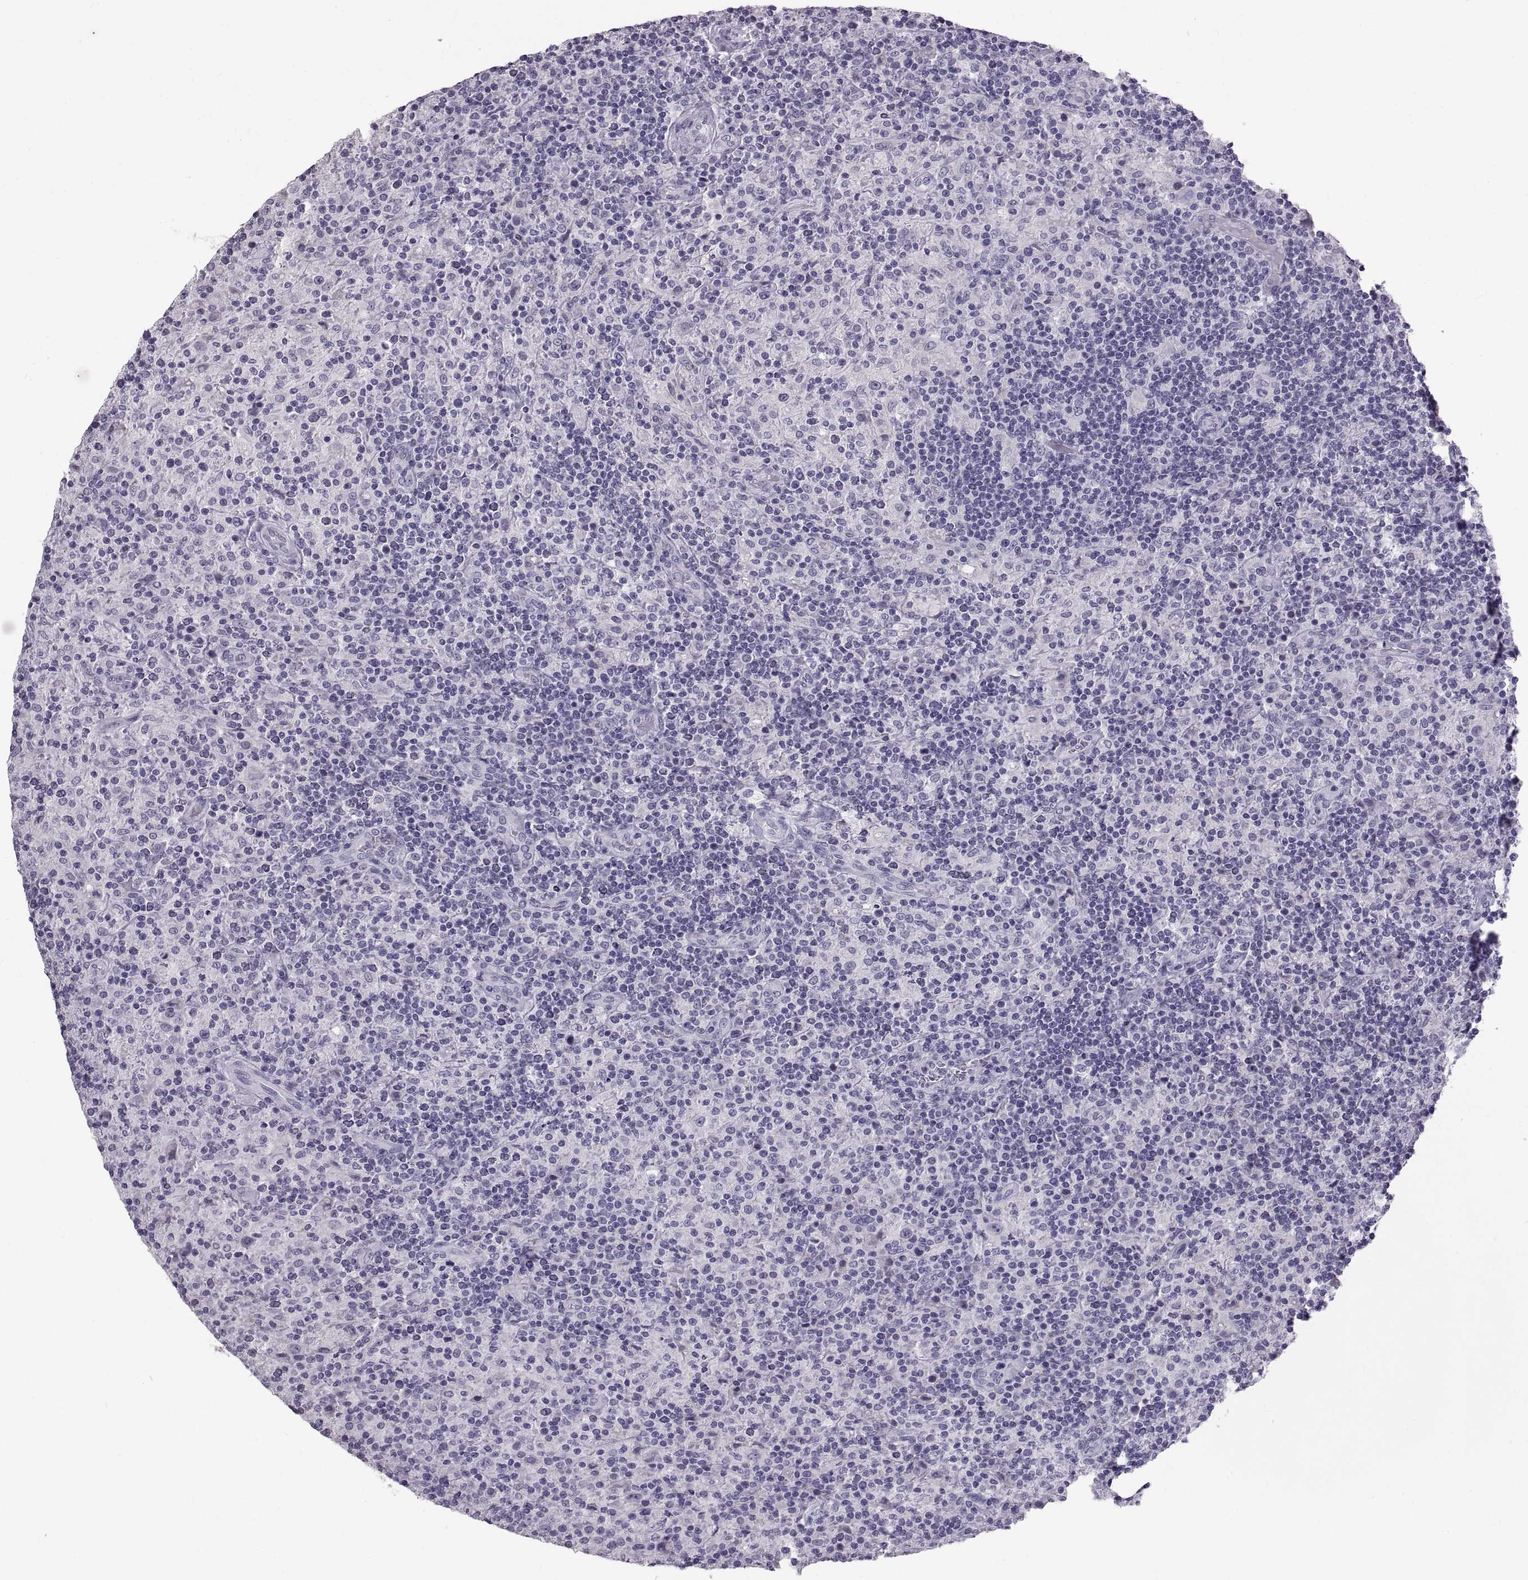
{"staining": {"intensity": "negative", "quantity": "none", "location": "none"}, "tissue": "lymphoma", "cell_type": "Tumor cells", "image_type": "cancer", "snomed": [{"axis": "morphology", "description": "Hodgkin's disease, NOS"}, {"axis": "topography", "description": "Lymph node"}], "caption": "This is an immunohistochemistry (IHC) photomicrograph of human lymphoma. There is no positivity in tumor cells.", "gene": "SPACDR", "patient": {"sex": "male", "age": 70}}